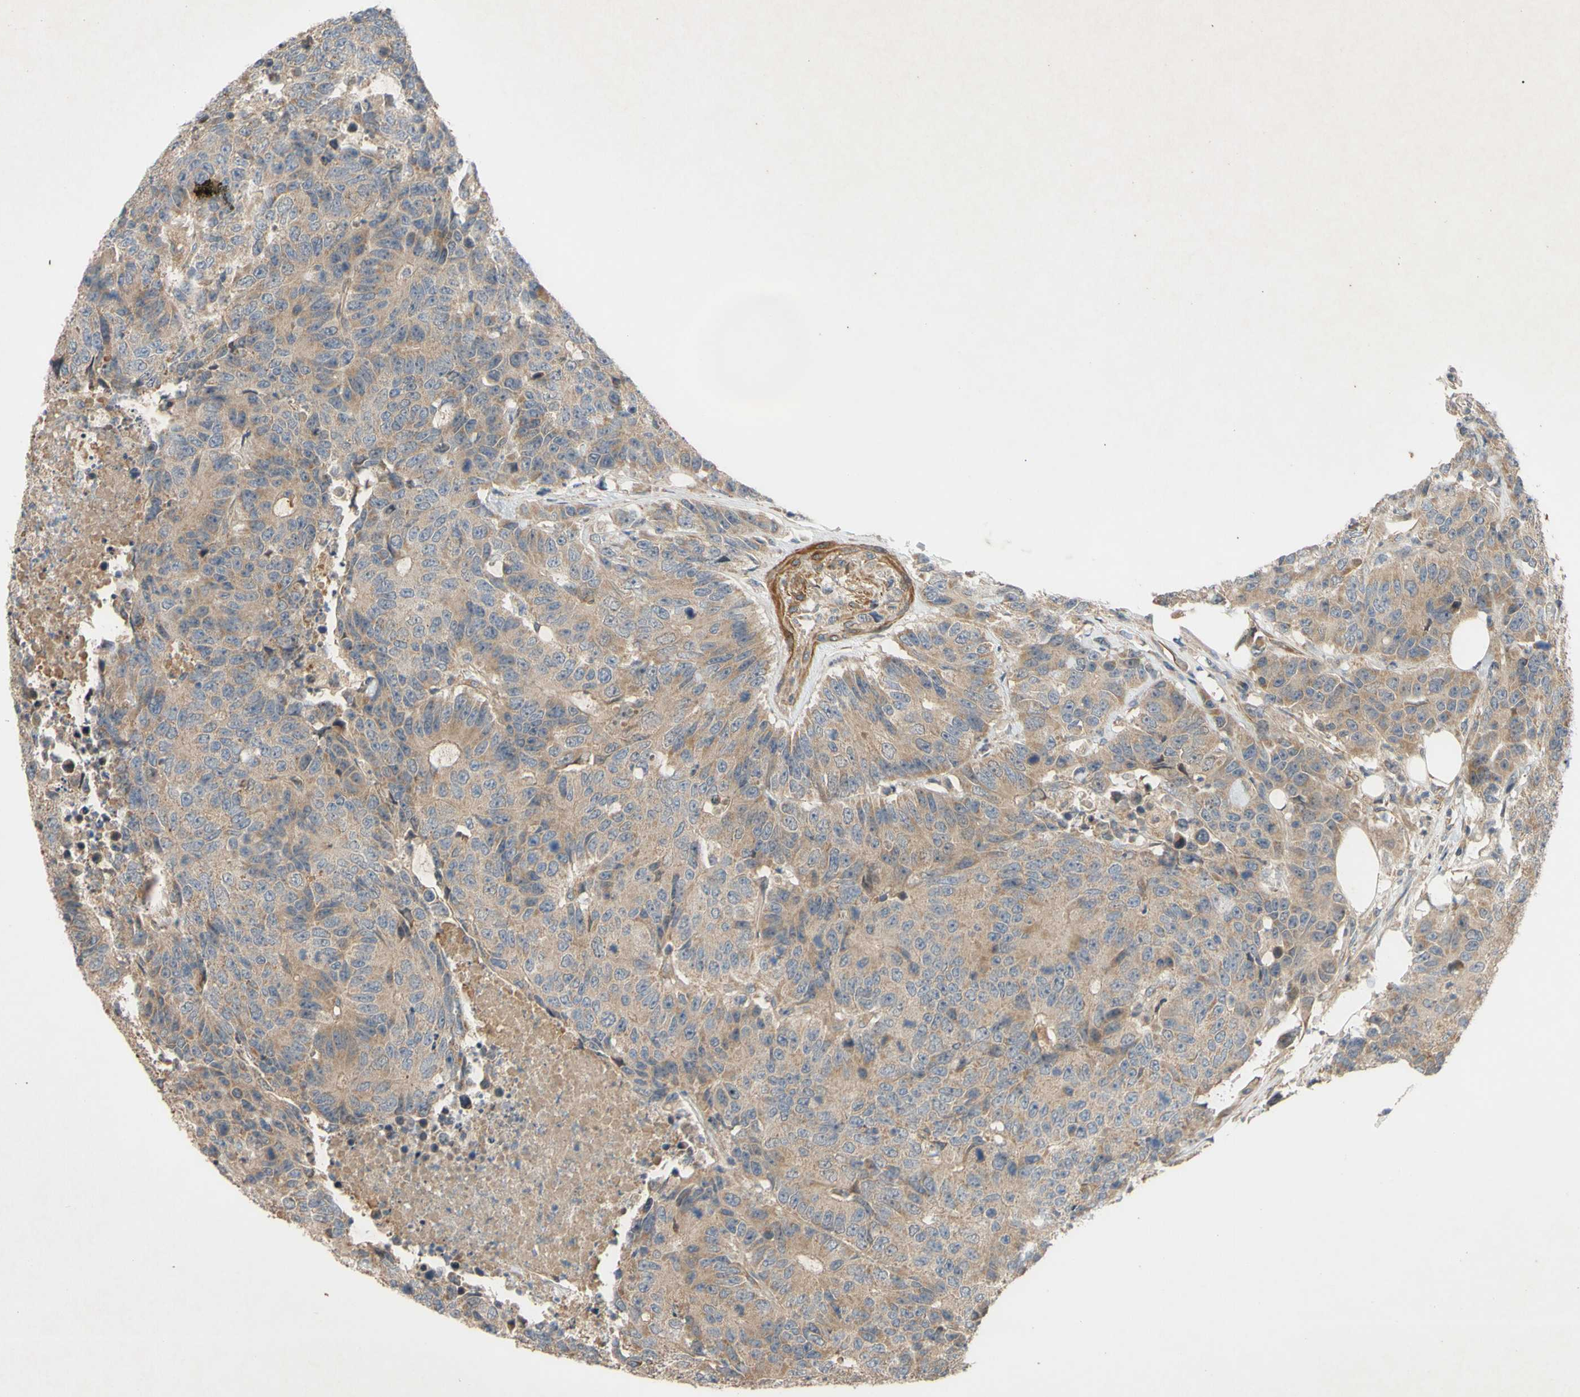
{"staining": {"intensity": "weak", "quantity": ">75%", "location": "cytoplasmic/membranous"}, "tissue": "colorectal cancer", "cell_type": "Tumor cells", "image_type": "cancer", "snomed": [{"axis": "morphology", "description": "Adenocarcinoma, NOS"}, {"axis": "topography", "description": "Colon"}], "caption": "Adenocarcinoma (colorectal) was stained to show a protein in brown. There is low levels of weak cytoplasmic/membranous expression in approximately >75% of tumor cells. The staining was performed using DAB to visualize the protein expression in brown, while the nuclei were stained in blue with hematoxylin (Magnification: 20x).", "gene": "PARD6A", "patient": {"sex": "female", "age": 86}}